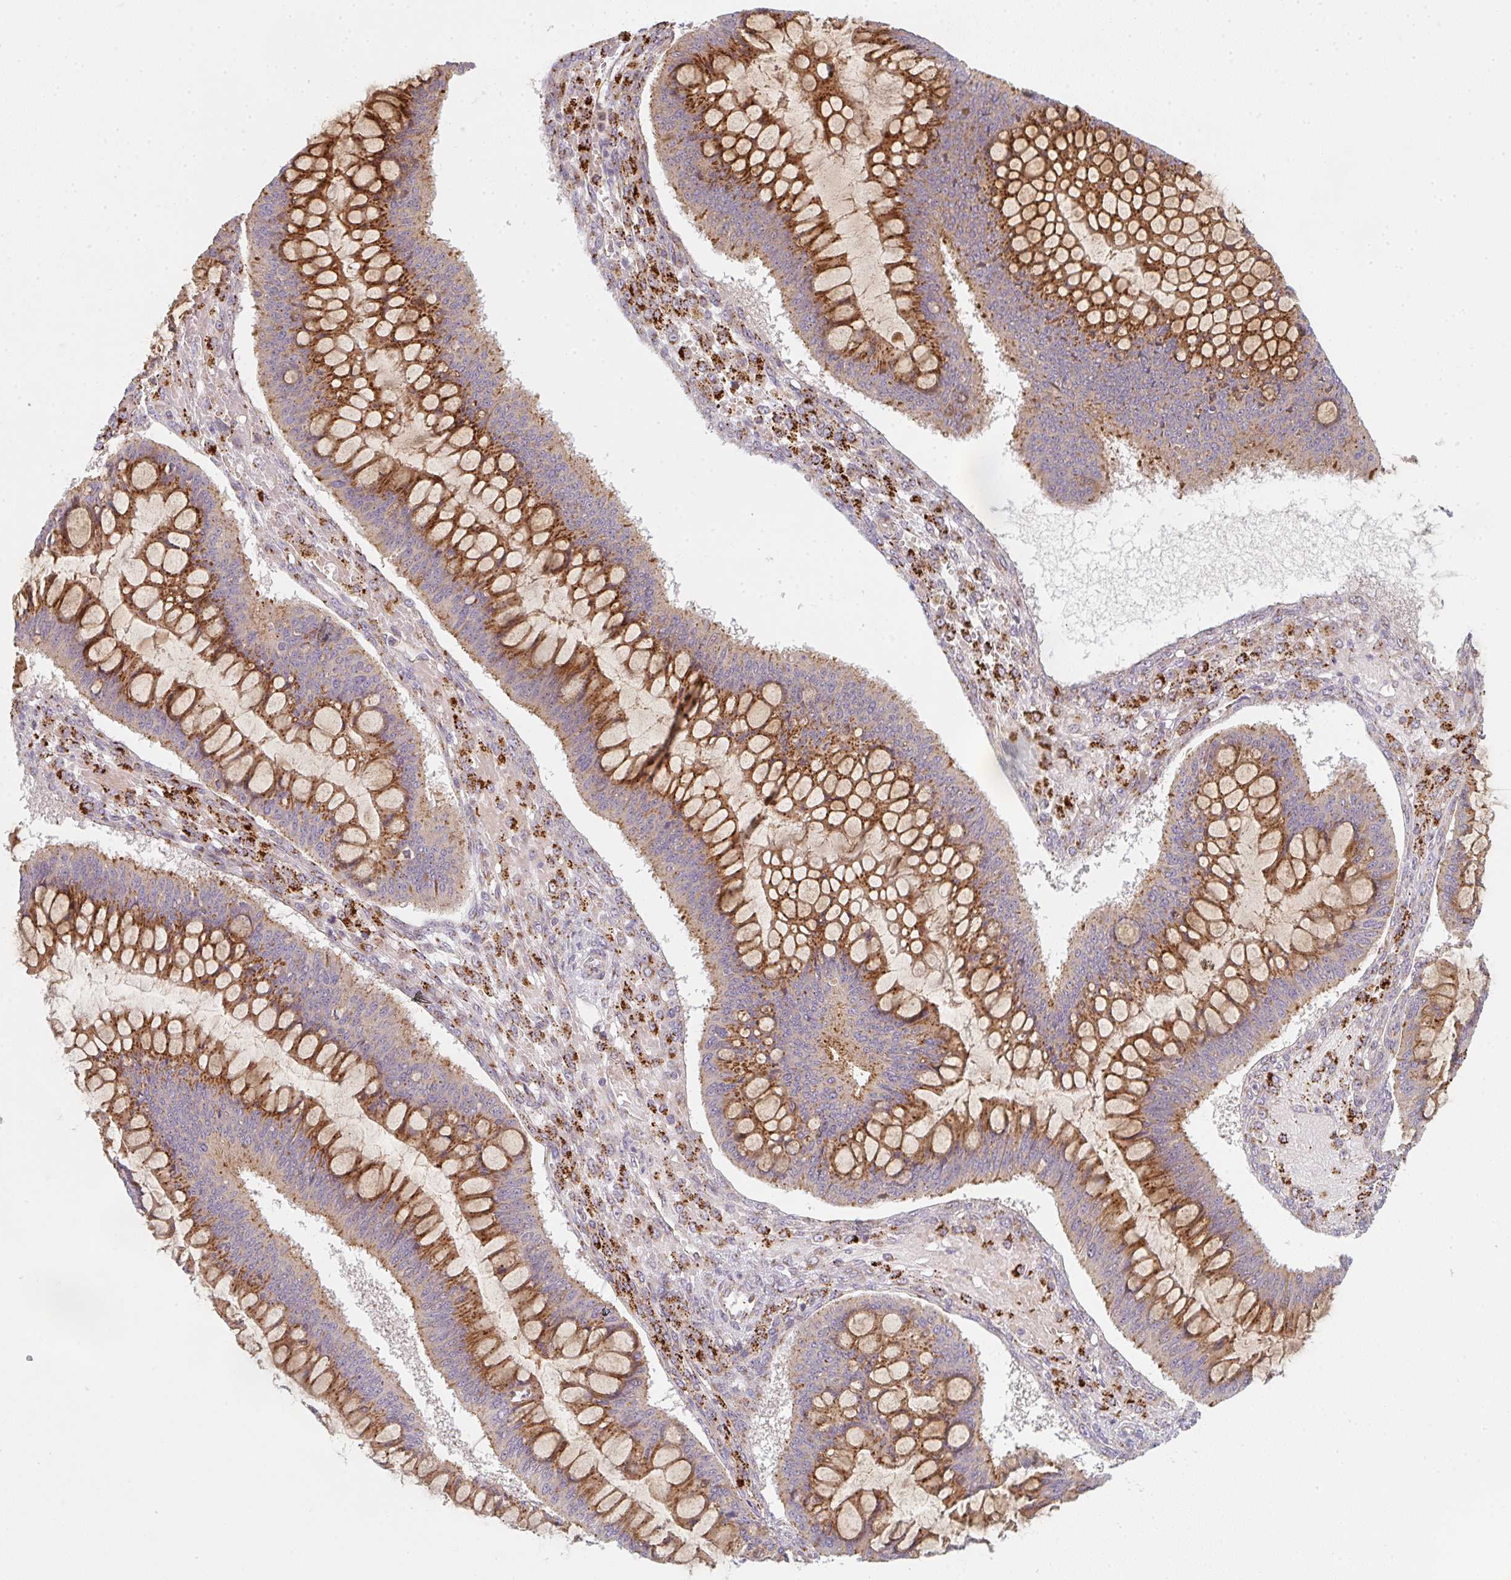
{"staining": {"intensity": "strong", "quantity": "25%-75%", "location": "cytoplasmic/membranous"}, "tissue": "ovarian cancer", "cell_type": "Tumor cells", "image_type": "cancer", "snomed": [{"axis": "morphology", "description": "Cystadenocarcinoma, mucinous, NOS"}, {"axis": "topography", "description": "Ovary"}], "caption": "Strong cytoplasmic/membranous protein expression is present in approximately 25%-75% of tumor cells in ovarian cancer (mucinous cystadenocarcinoma).", "gene": "GVQW3", "patient": {"sex": "female", "age": 73}}